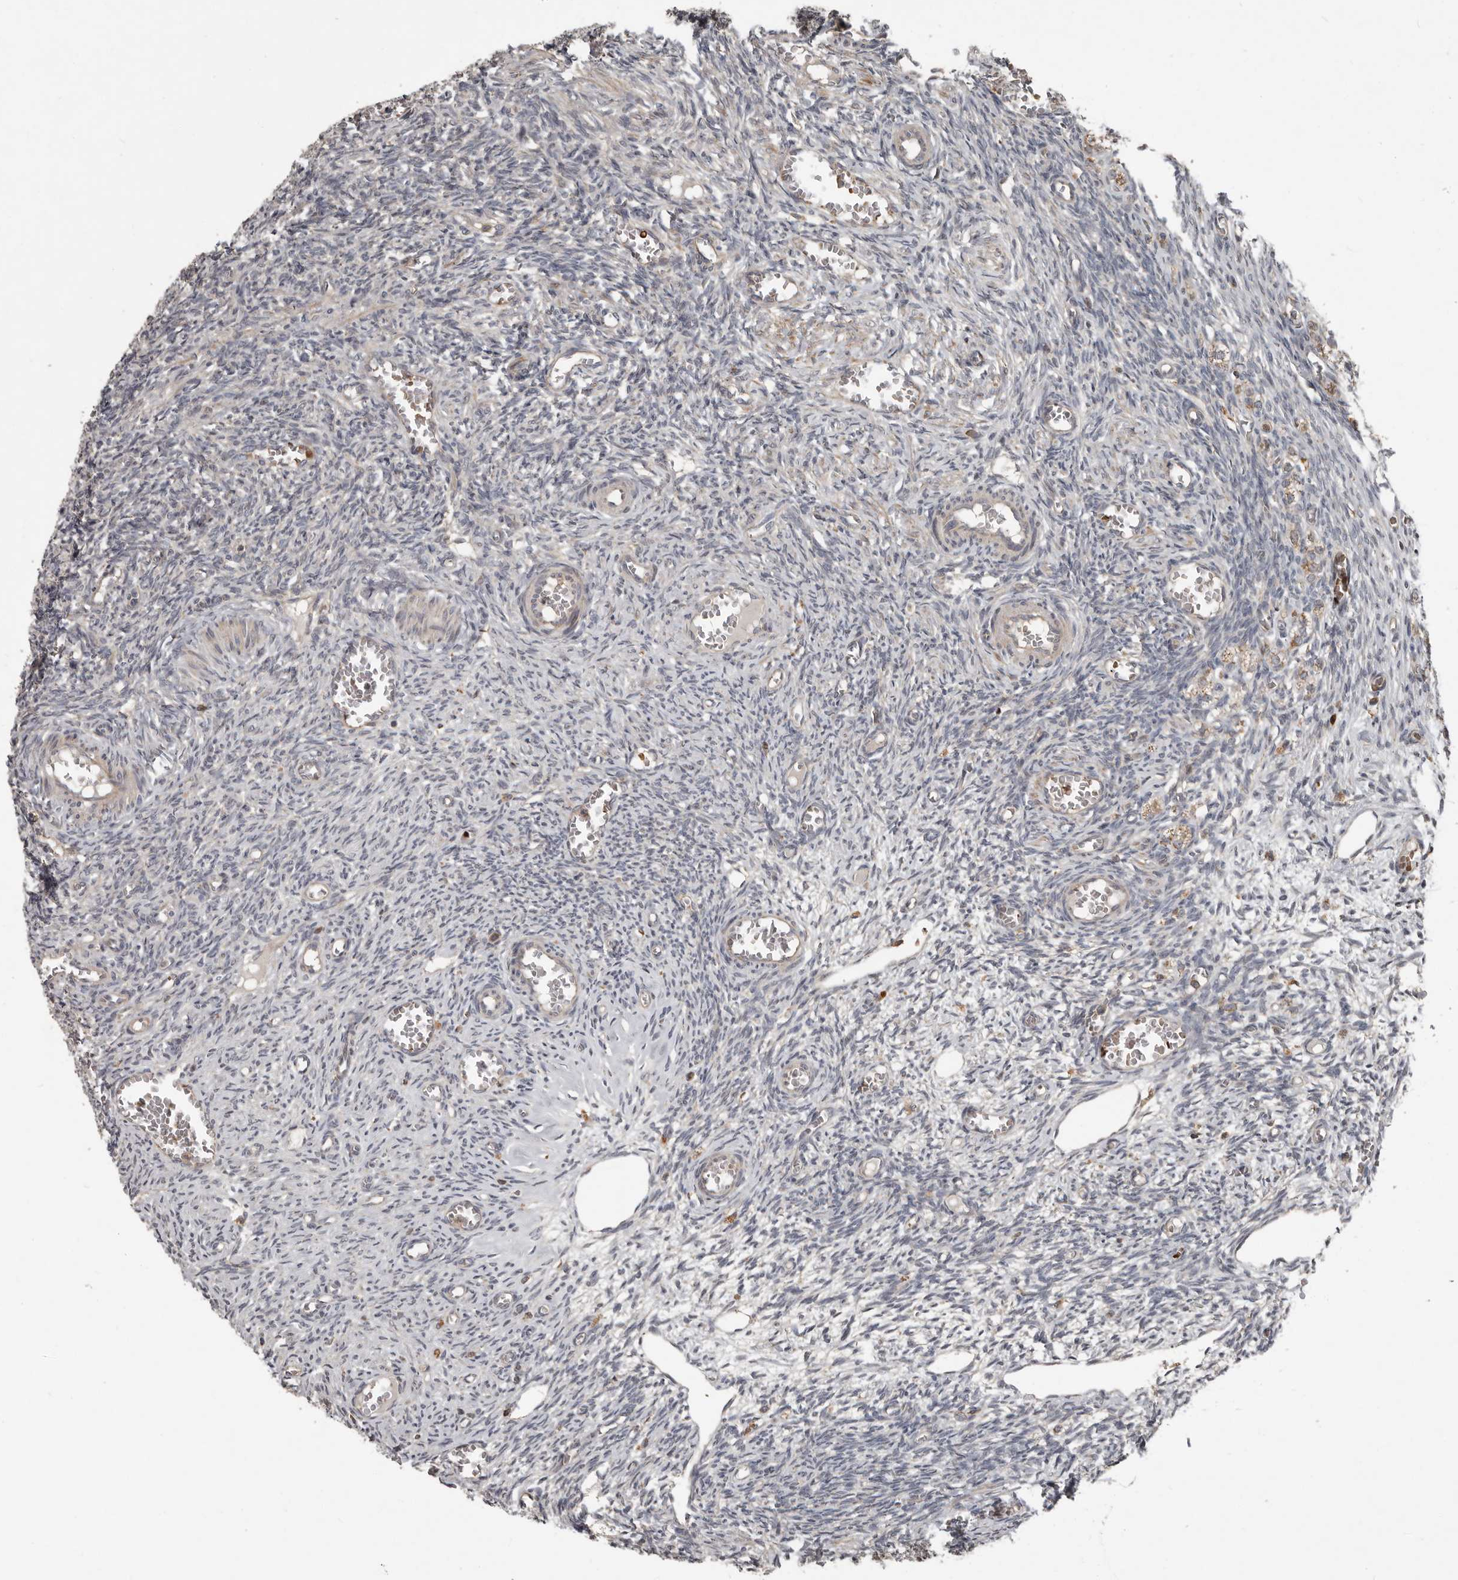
{"staining": {"intensity": "negative", "quantity": "none", "location": "none"}, "tissue": "ovary", "cell_type": "Follicle cells", "image_type": "normal", "snomed": [{"axis": "morphology", "description": "Normal tissue, NOS"}, {"axis": "topography", "description": "Ovary"}], "caption": "DAB immunohistochemical staining of unremarkable human ovary displays no significant staining in follicle cells. (DAB IHC visualized using brightfield microscopy, high magnification).", "gene": "FBXO31", "patient": {"sex": "female", "age": 27}}